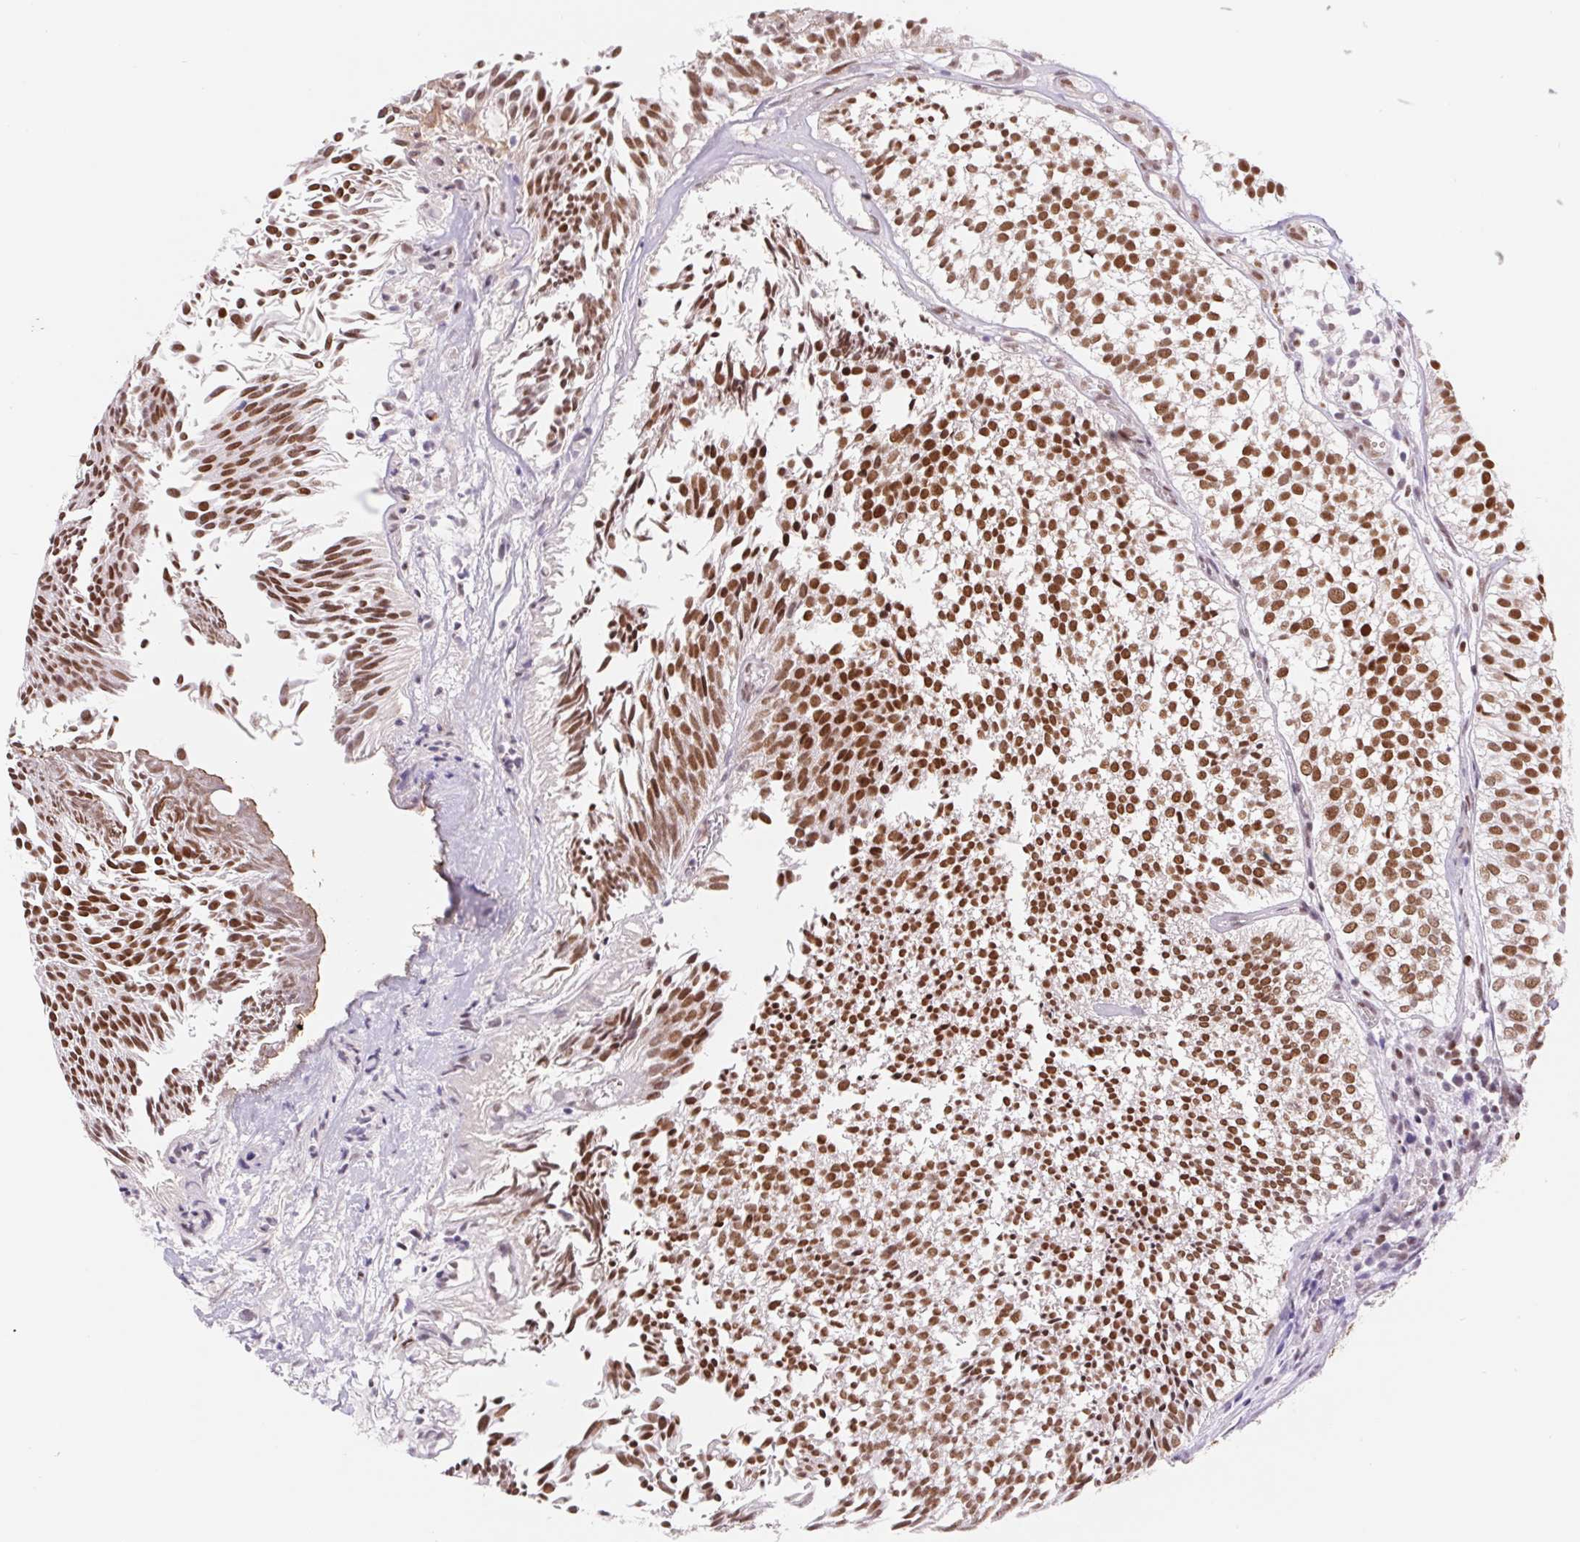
{"staining": {"intensity": "strong", "quantity": ">75%", "location": "nuclear"}, "tissue": "urothelial cancer", "cell_type": "Tumor cells", "image_type": "cancer", "snomed": [{"axis": "morphology", "description": "Urothelial carcinoma, Low grade"}, {"axis": "topography", "description": "Urinary bladder"}], "caption": "Strong nuclear protein expression is present in about >75% of tumor cells in urothelial cancer. (DAB (3,3'-diaminobenzidine) IHC with brightfield microscopy, high magnification).", "gene": "TRERF1", "patient": {"sex": "male", "age": 91}}